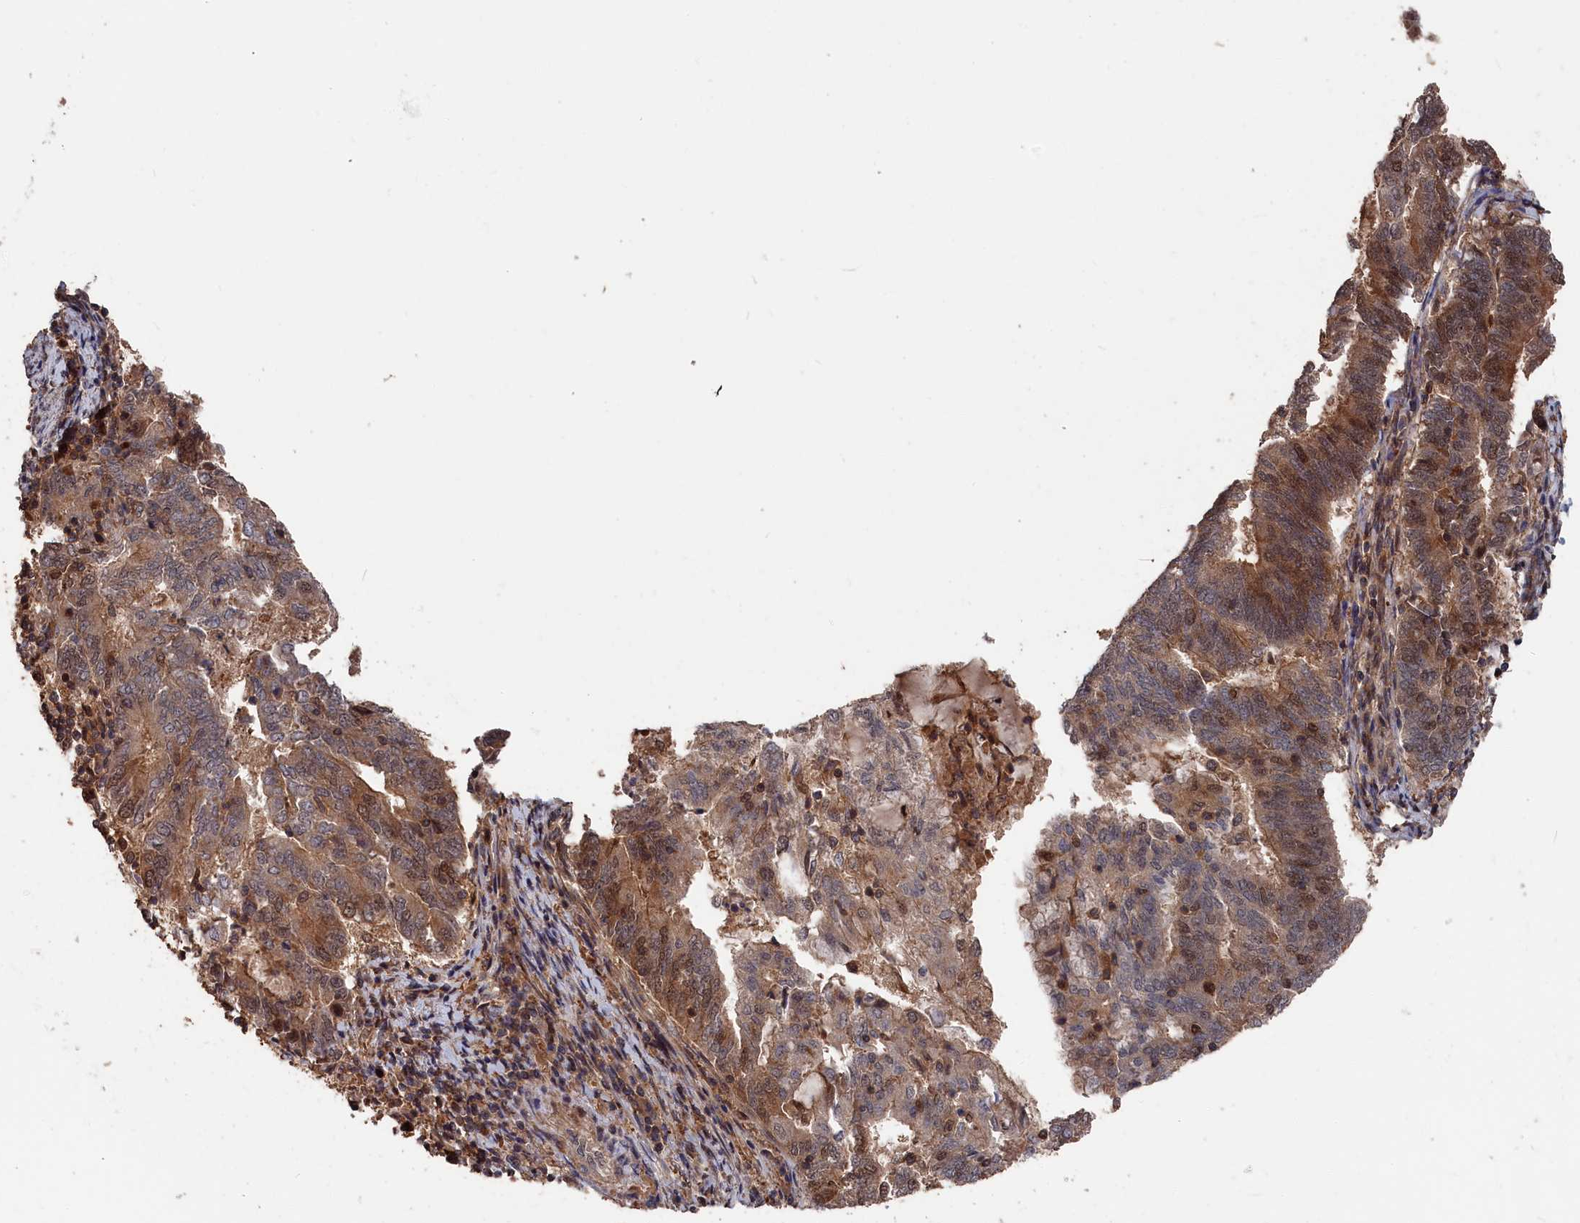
{"staining": {"intensity": "moderate", "quantity": "25%-75%", "location": "cytoplasmic/membranous,nuclear"}, "tissue": "endometrial cancer", "cell_type": "Tumor cells", "image_type": "cancer", "snomed": [{"axis": "morphology", "description": "Adenocarcinoma, NOS"}, {"axis": "topography", "description": "Endometrium"}], "caption": "The photomicrograph displays a brown stain indicating the presence of a protein in the cytoplasmic/membranous and nuclear of tumor cells in endometrial cancer. Immunohistochemistry stains the protein in brown and the nuclei are stained blue.", "gene": "RMI2", "patient": {"sex": "female", "age": 80}}